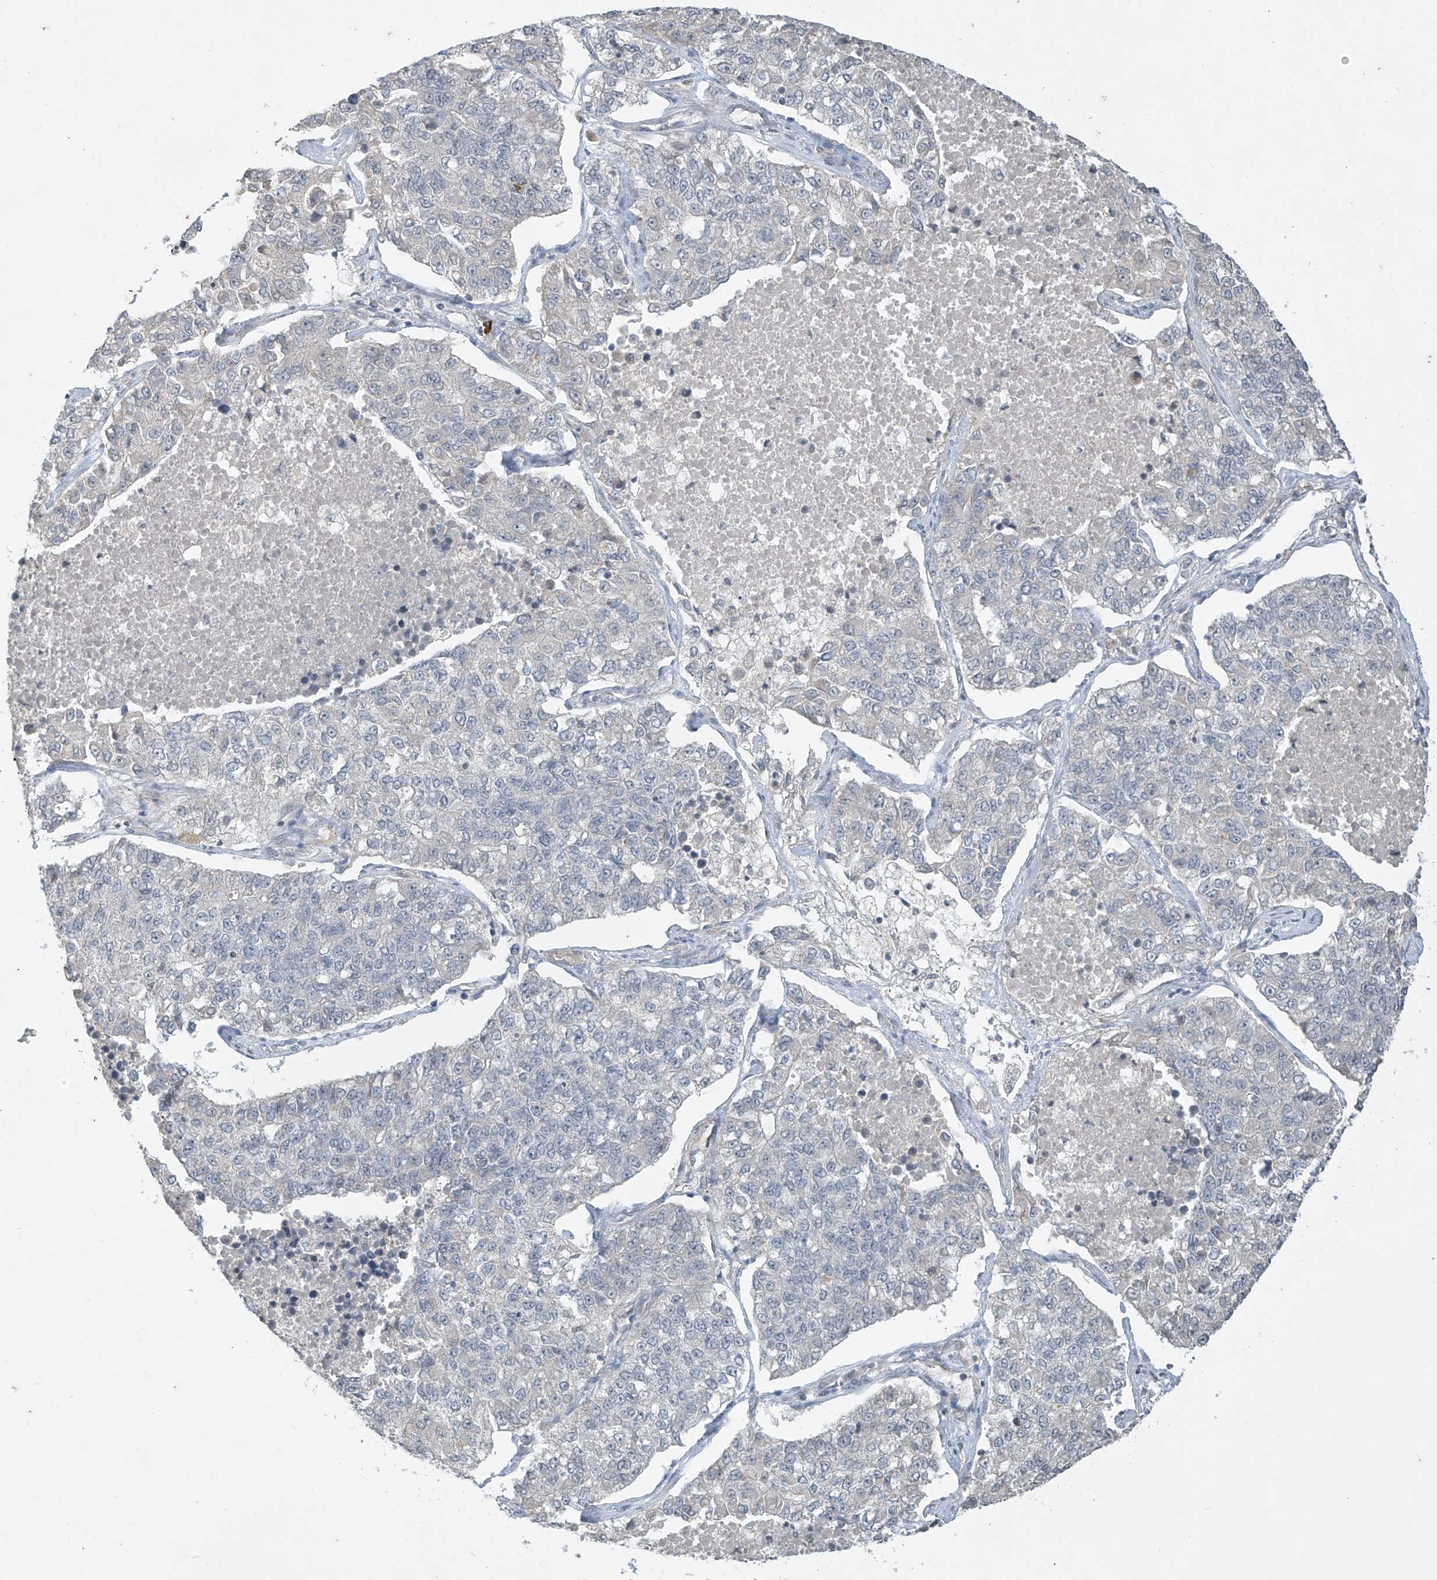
{"staining": {"intensity": "negative", "quantity": "none", "location": "none"}, "tissue": "lung cancer", "cell_type": "Tumor cells", "image_type": "cancer", "snomed": [{"axis": "morphology", "description": "Adenocarcinoma, NOS"}, {"axis": "topography", "description": "Lung"}], "caption": "Tumor cells are negative for brown protein staining in lung cancer (adenocarcinoma). (DAB (3,3'-diaminobenzidine) immunohistochemistry (IHC), high magnification).", "gene": "DGKQ", "patient": {"sex": "male", "age": 49}}